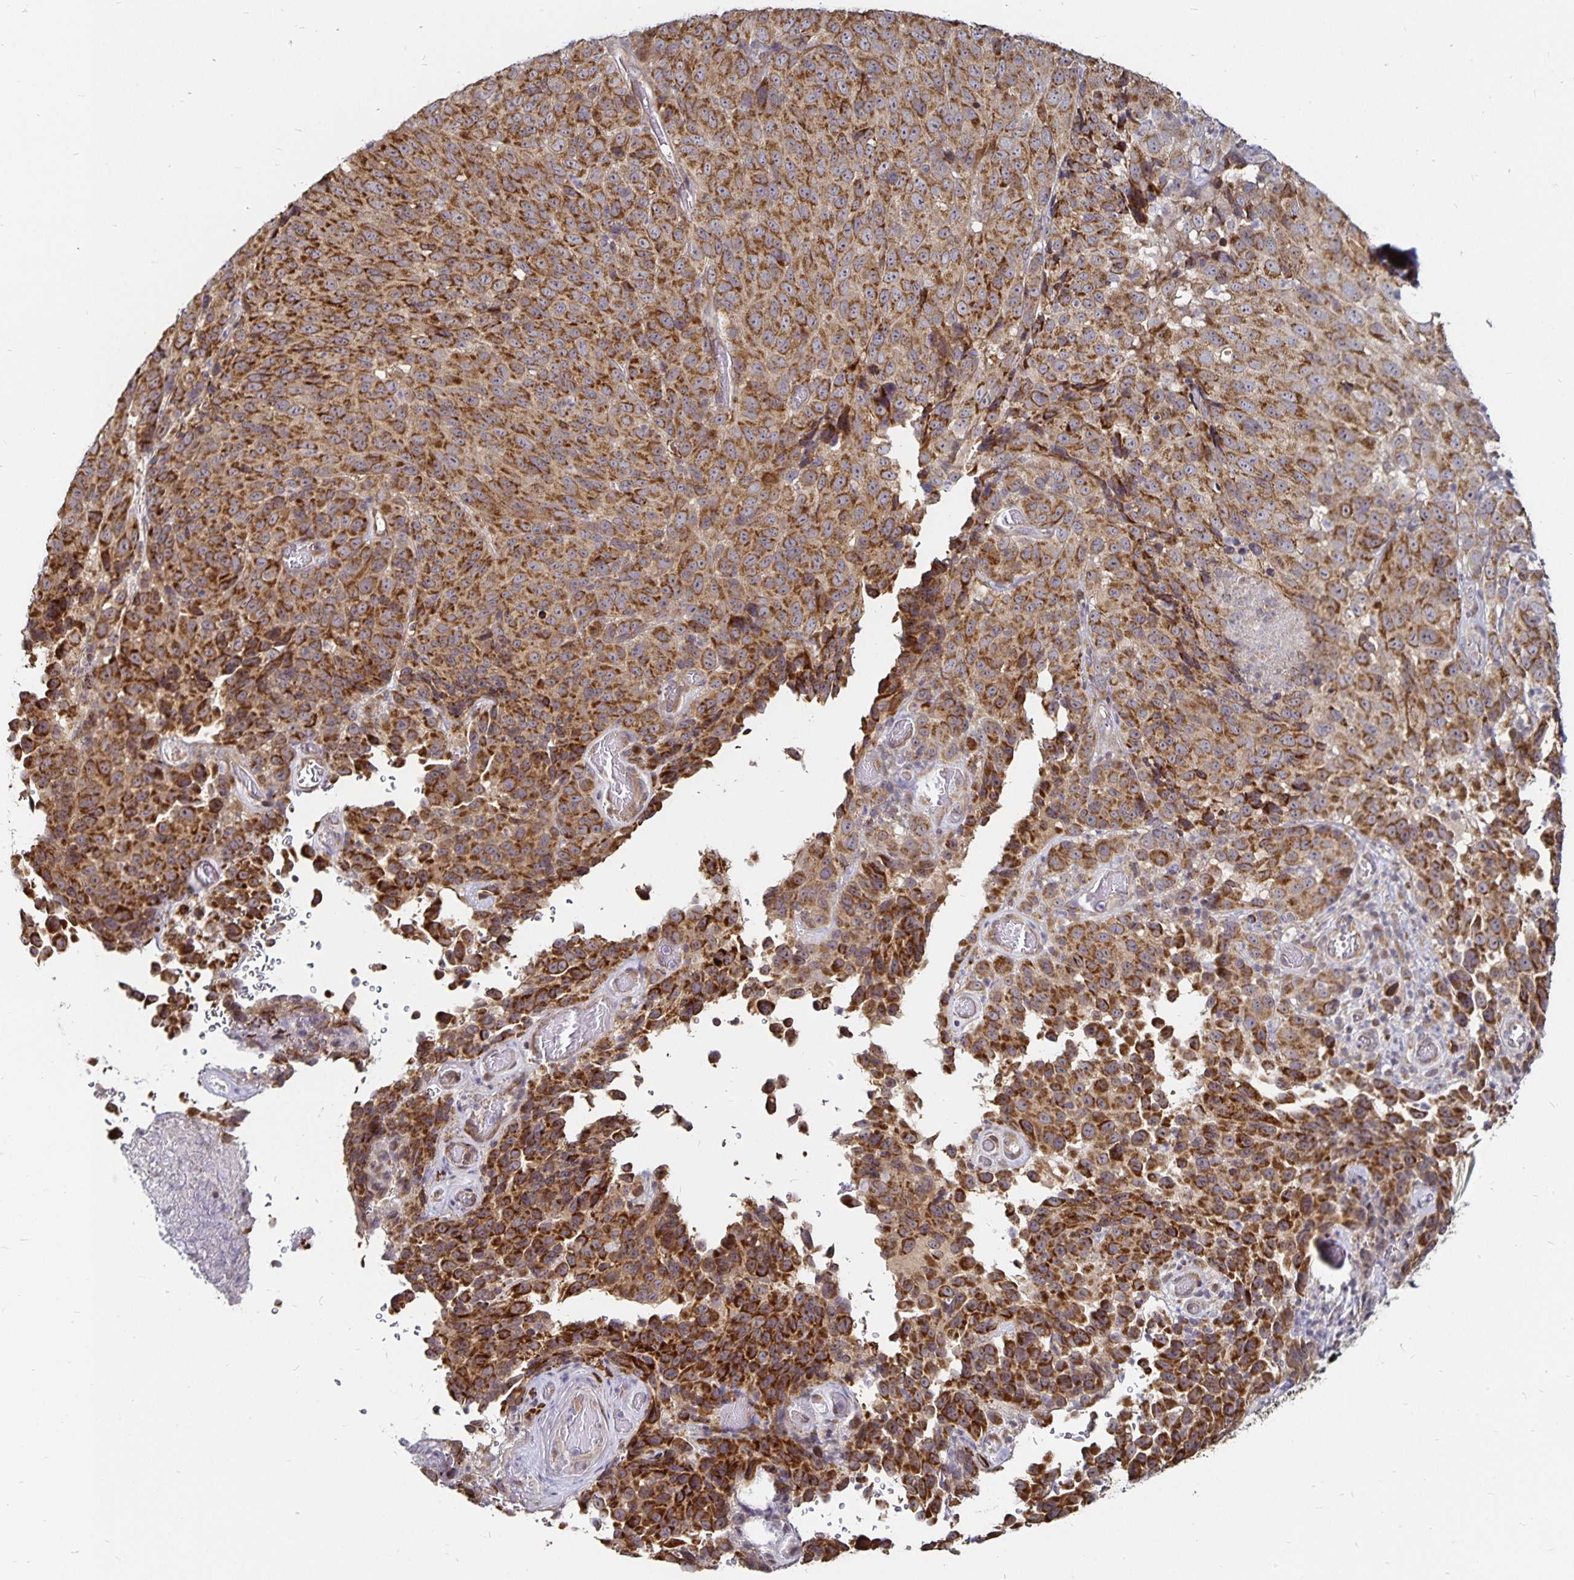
{"staining": {"intensity": "moderate", "quantity": ">75%", "location": "cytoplasmic/membranous"}, "tissue": "melanoma", "cell_type": "Tumor cells", "image_type": "cancer", "snomed": [{"axis": "morphology", "description": "Malignant melanoma, NOS"}, {"axis": "topography", "description": "Skin"}], "caption": "Immunohistochemical staining of human melanoma reveals moderate cytoplasmic/membranous protein staining in about >75% of tumor cells.", "gene": "CYP27A1", "patient": {"sex": "male", "age": 85}}